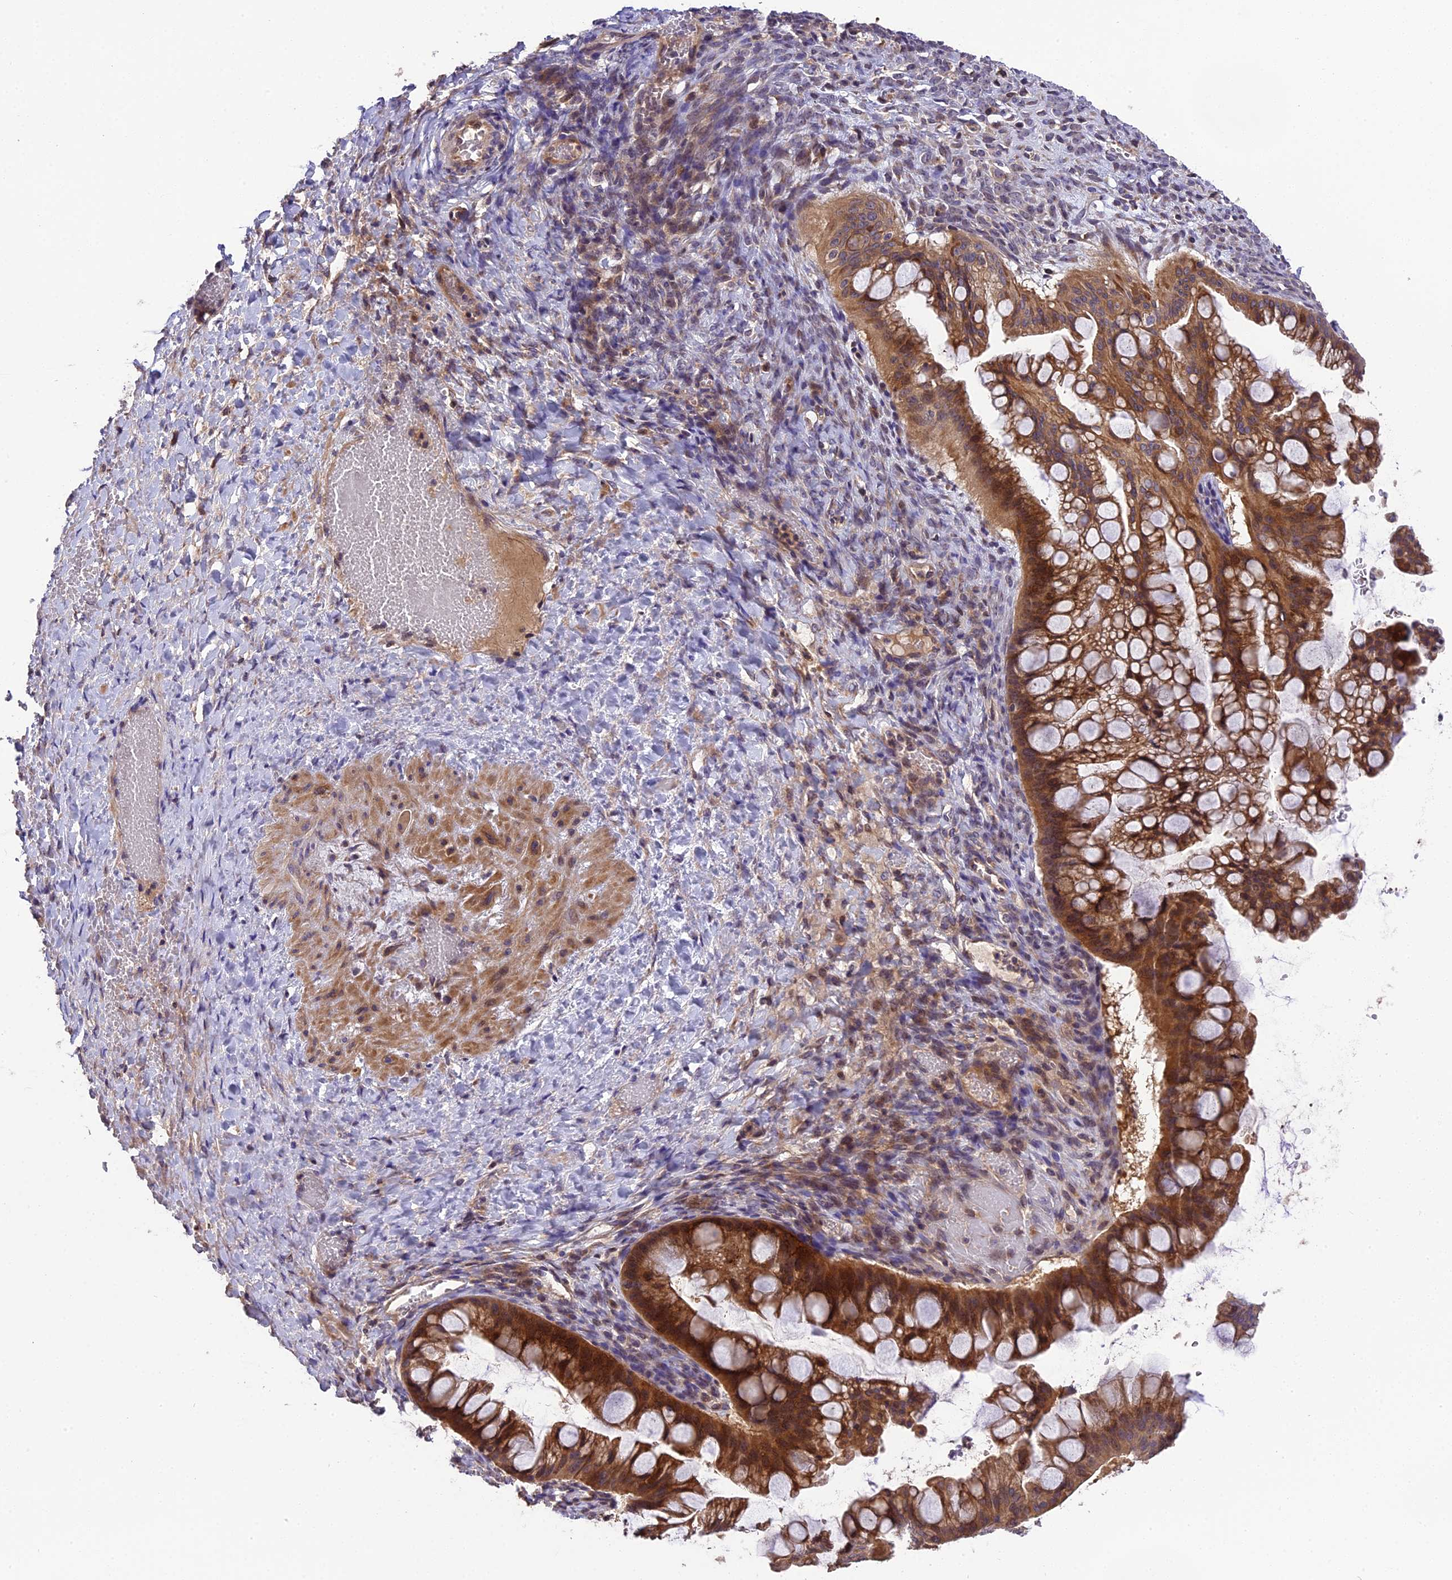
{"staining": {"intensity": "strong", "quantity": ">75%", "location": "cytoplasmic/membranous"}, "tissue": "ovarian cancer", "cell_type": "Tumor cells", "image_type": "cancer", "snomed": [{"axis": "morphology", "description": "Cystadenocarcinoma, mucinous, NOS"}, {"axis": "topography", "description": "Ovary"}], "caption": "Ovarian cancer (mucinous cystadenocarcinoma) stained with a brown dye shows strong cytoplasmic/membranous positive expression in approximately >75% of tumor cells.", "gene": "ABCC10", "patient": {"sex": "female", "age": 73}}